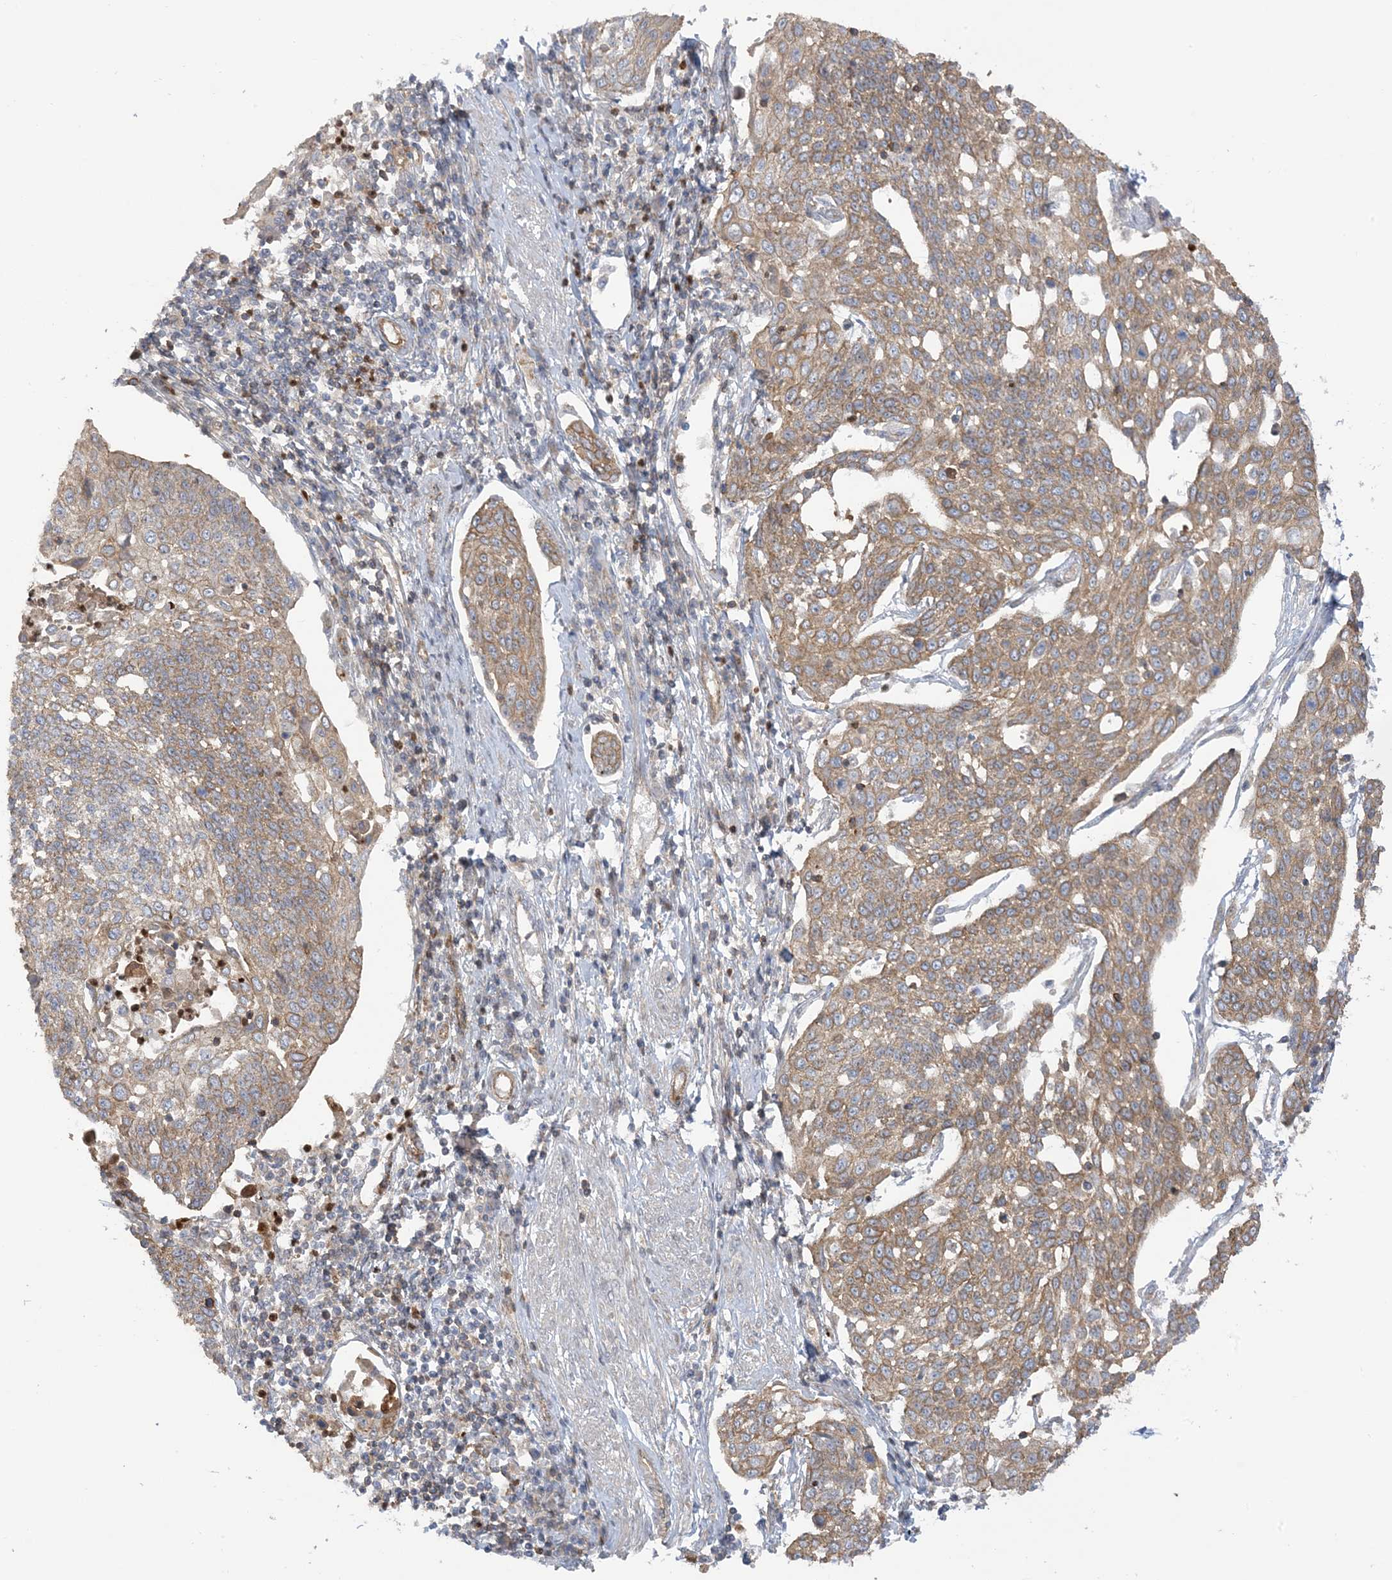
{"staining": {"intensity": "moderate", "quantity": ">75%", "location": "cytoplasmic/membranous"}, "tissue": "cervical cancer", "cell_type": "Tumor cells", "image_type": "cancer", "snomed": [{"axis": "morphology", "description": "Squamous cell carcinoma, NOS"}, {"axis": "topography", "description": "Cervix"}], "caption": "Immunohistochemistry (IHC) image of neoplastic tissue: human cervical cancer (squamous cell carcinoma) stained using immunohistochemistry (IHC) shows medium levels of moderate protein expression localized specifically in the cytoplasmic/membranous of tumor cells, appearing as a cytoplasmic/membranous brown color.", "gene": "ICMT", "patient": {"sex": "female", "age": 34}}